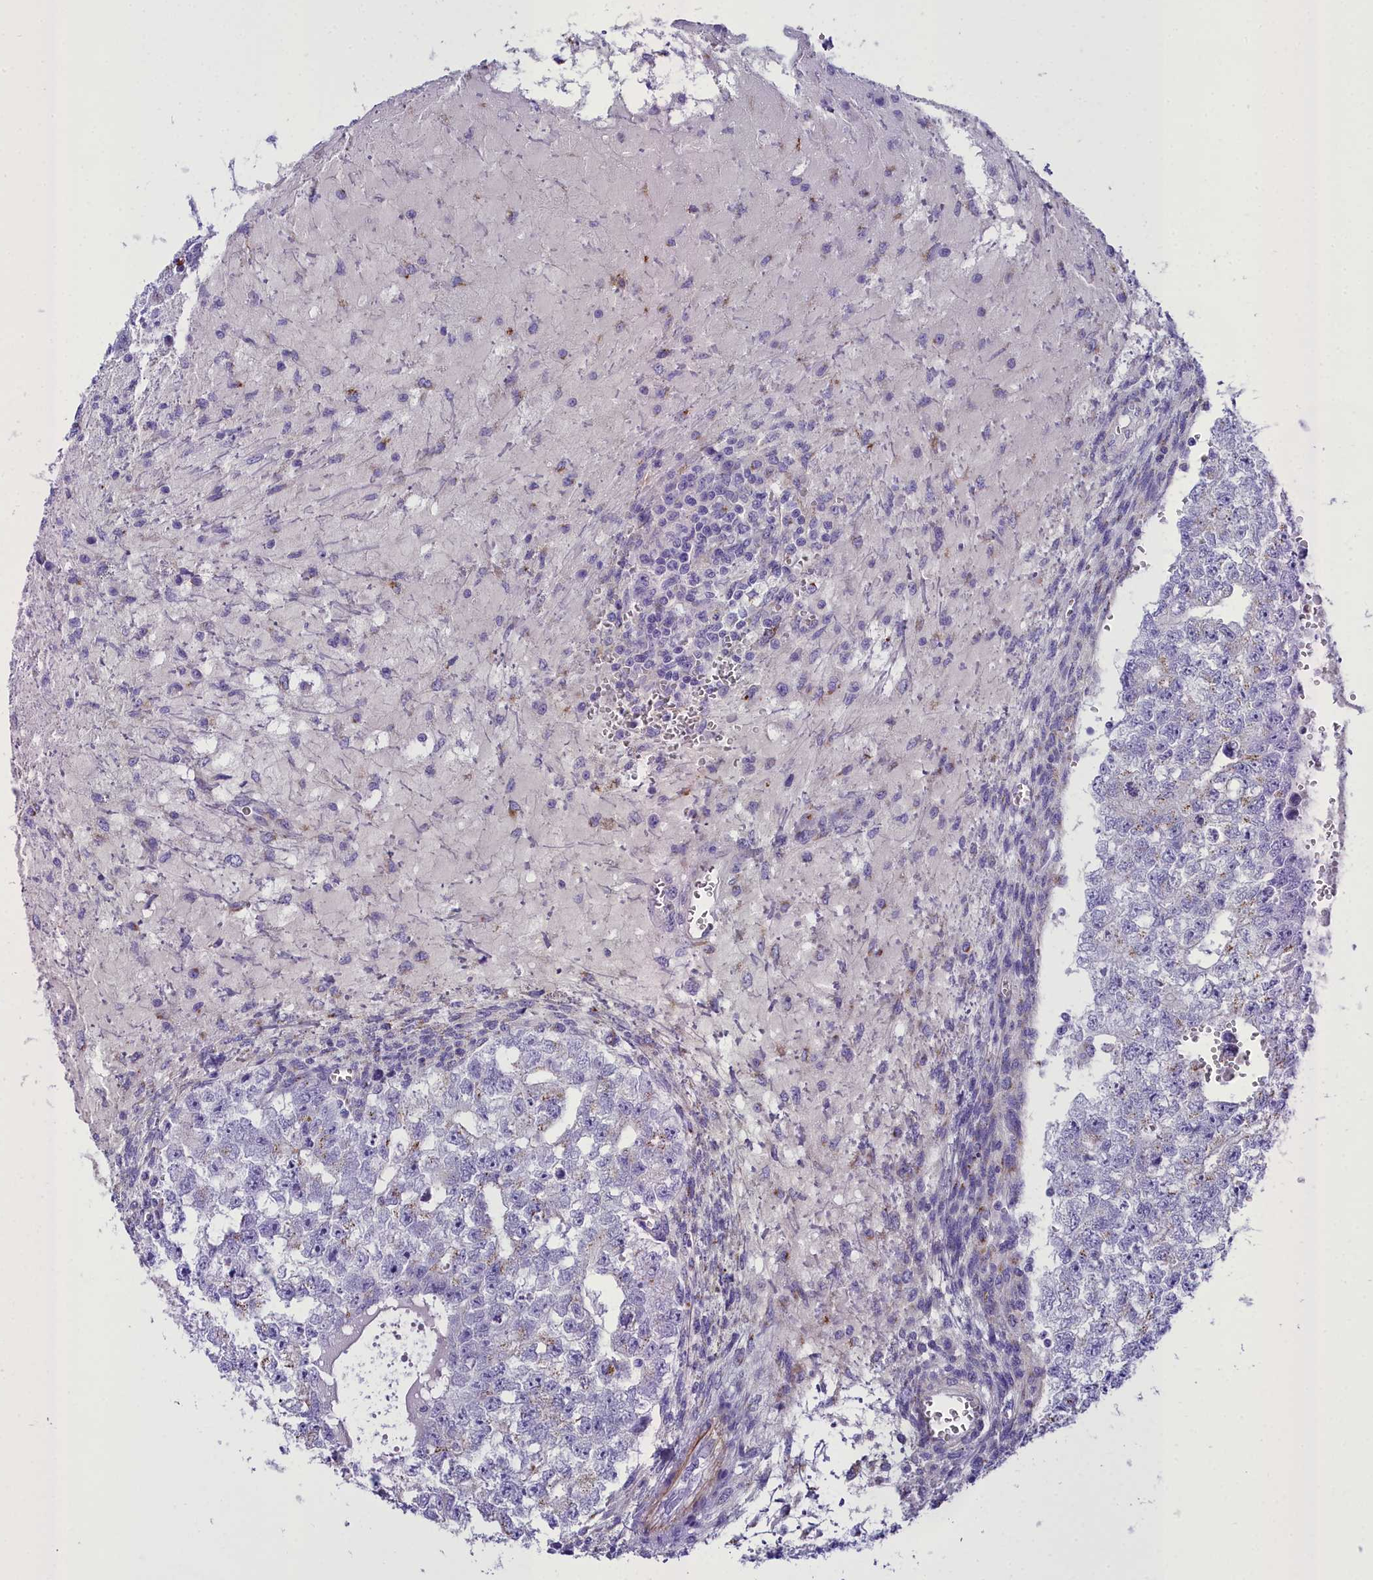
{"staining": {"intensity": "weak", "quantity": "<25%", "location": "cytoplasmic/membranous"}, "tissue": "testis cancer", "cell_type": "Tumor cells", "image_type": "cancer", "snomed": [{"axis": "morphology", "description": "Seminoma, NOS"}, {"axis": "morphology", "description": "Carcinoma, Embryonal, NOS"}, {"axis": "topography", "description": "Testis"}], "caption": "Immunohistochemistry (IHC) image of neoplastic tissue: human testis cancer stained with DAB (3,3'-diaminobenzidine) displays no significant protein expression in tumor cells. The staining was performed using DAB to visualize the protein expression in brown, while the nuclei were stained in blue with hematoxylin (Magnification: 20x).", "gene": "GFRA1", "patient": {"sex": "male", "age": 38}}